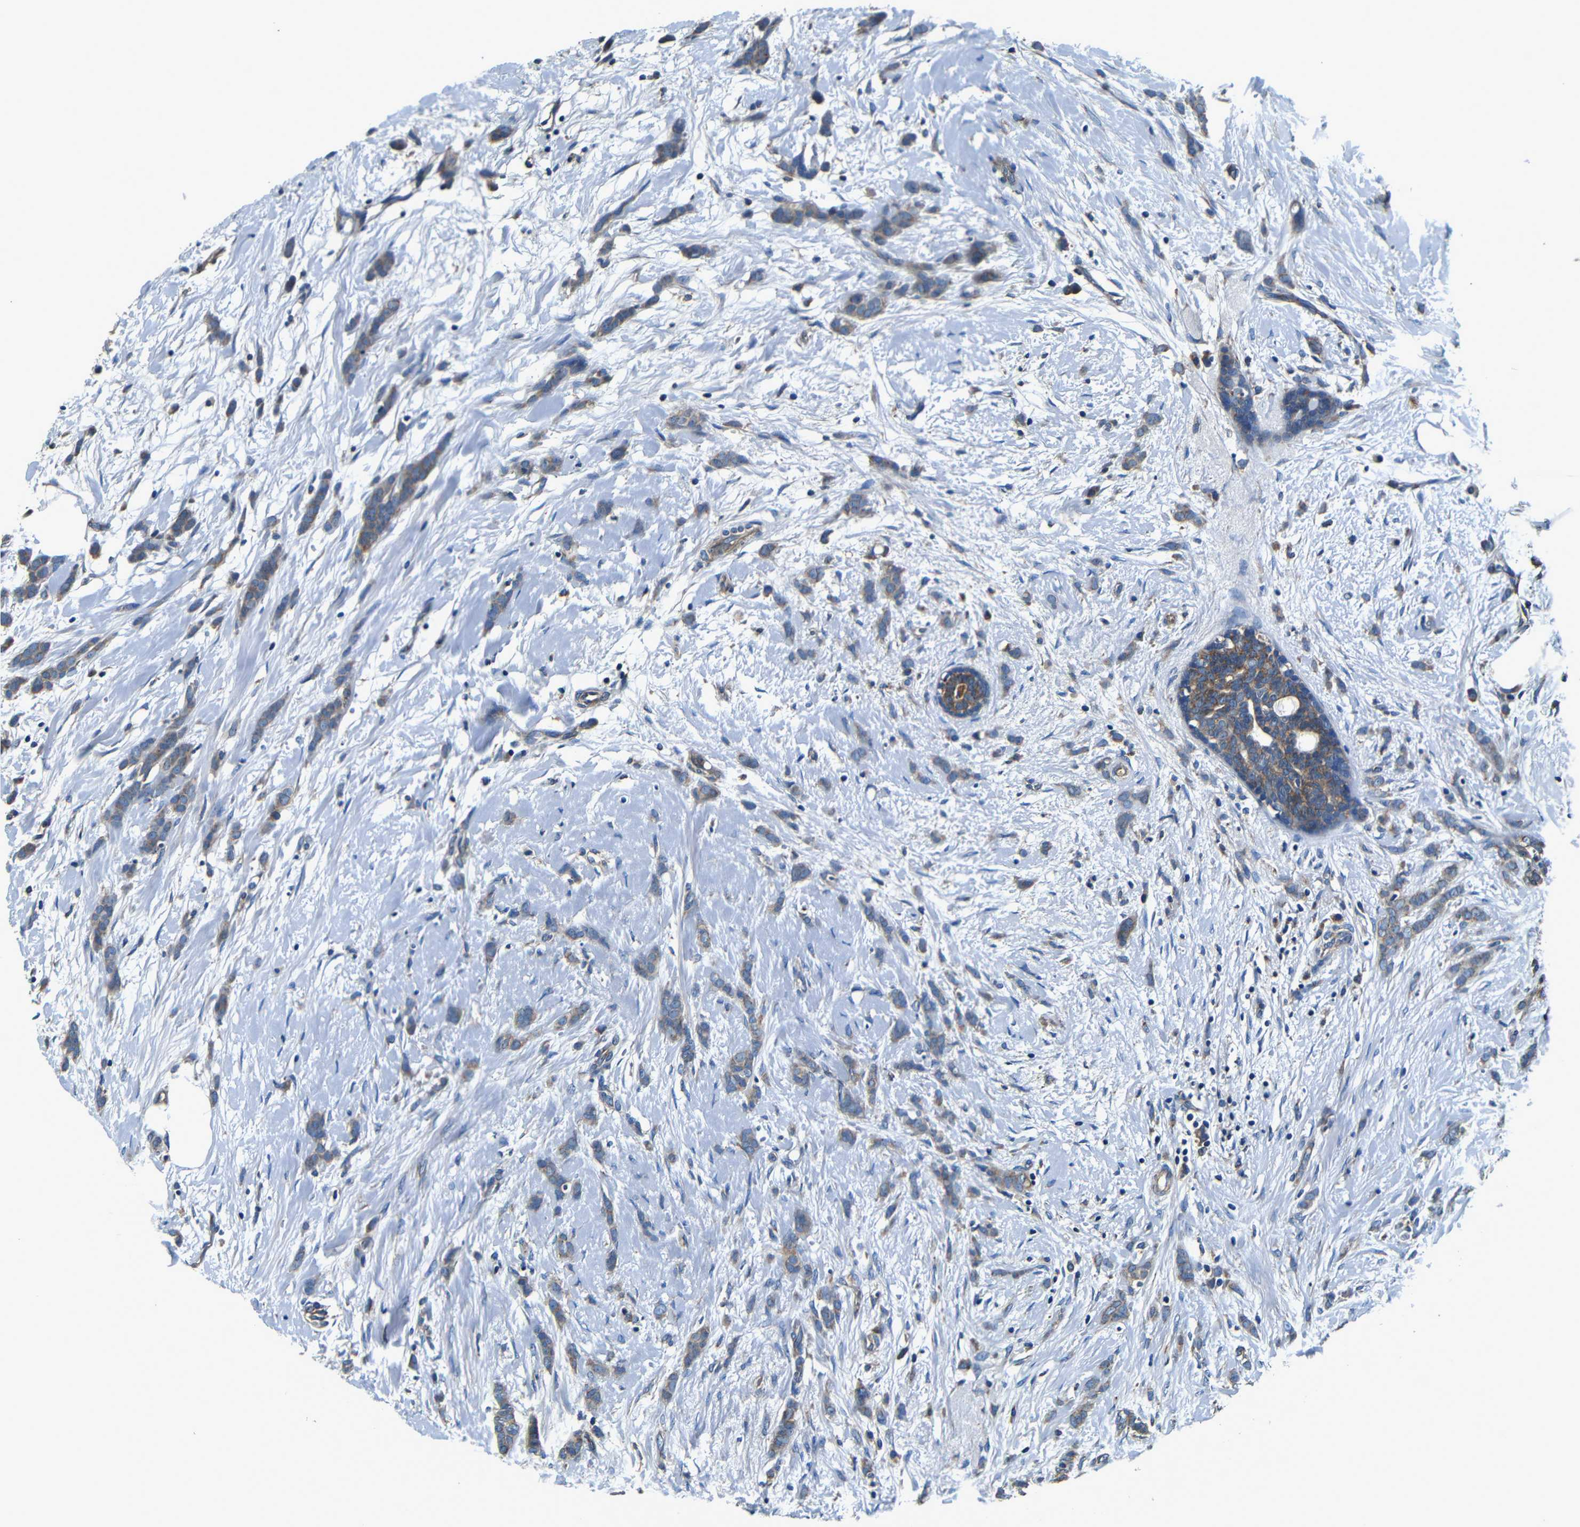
{"staining": {"intensity": "weak", "quantity": ">75%", "location": "cytoplasmic/membranous"}, "tissue": "breast cancer", "cell_type": "Tumor cells", "image_type": "cancer", "snomed": [{"axis": "morphology", "description": "Lobular carcinoma, in situ"}, {"axis": "morphology", "description": "Lobular carcinoma"}, {"axis": "topography", "description": "Breast"}], "caption": "Tumor cells show low levels of weak cytoplasmic/membranous staining in about >75% of cells in human lobular carcinoma in situ (breast). (IHC, brightfield microscopy, high magnification).", "gene": "MTX1", "patient": {"sex": "female", "age": 41}}